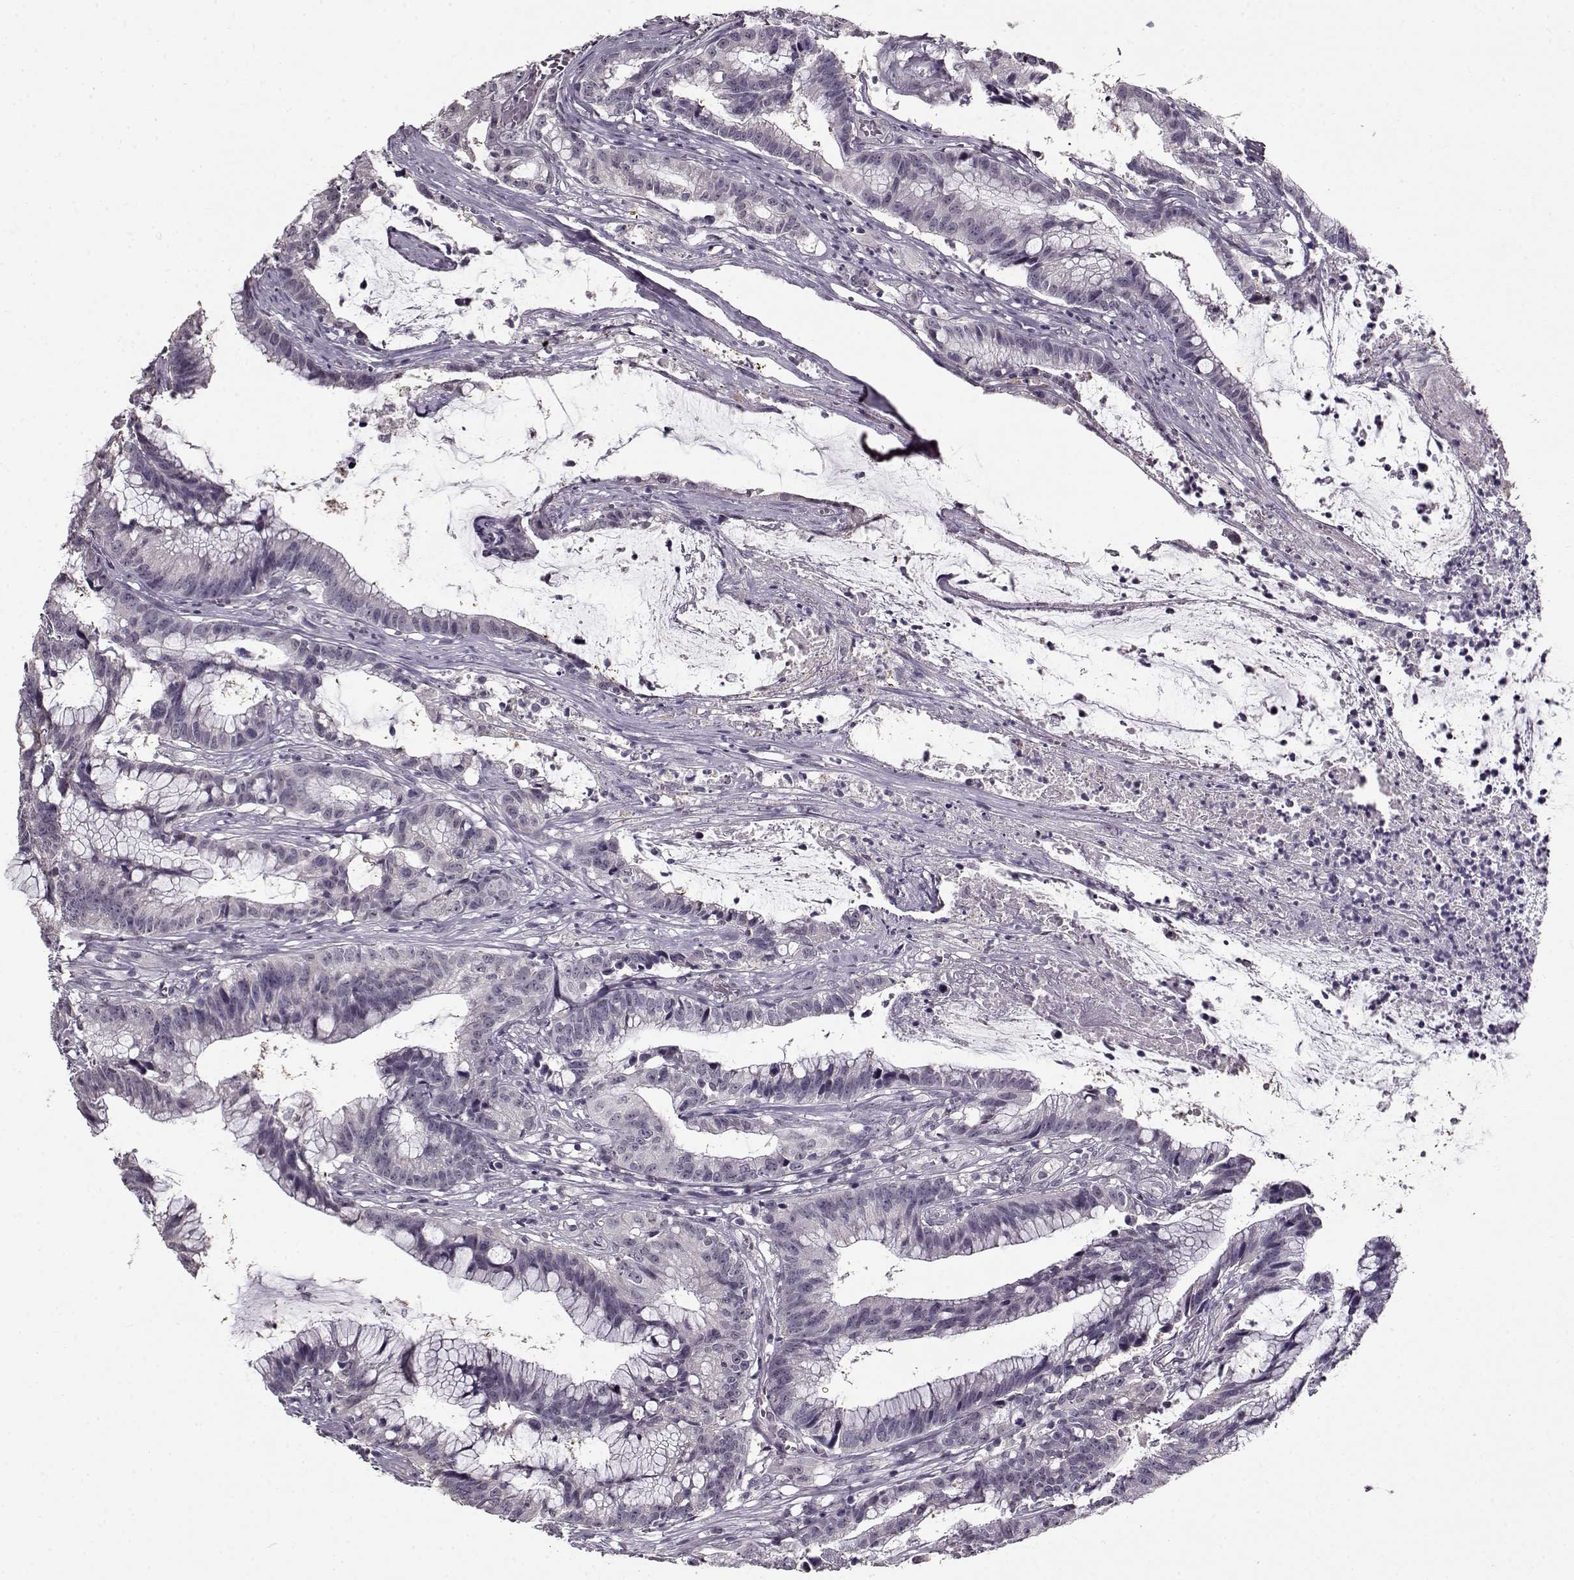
{"staining": {"intensity": "negative", "quantity": "none", "location": "none"}, "tissue": "colorectal cancer", "cell_type": "Tumor cells", "image_type": "cancer", "snomed": [{"axis": "morphology", "description": "Adenocarcinoma, NOS"}, {"axis": "topography", "description": "Colon"}], "caption": "Immunohistochemistry (IHC) of human colorectal adenocarcinoma demonstrates no expression in tumor cells.", "gene": "RP1L1", "patient": {"sex": "female", "age": 78}}